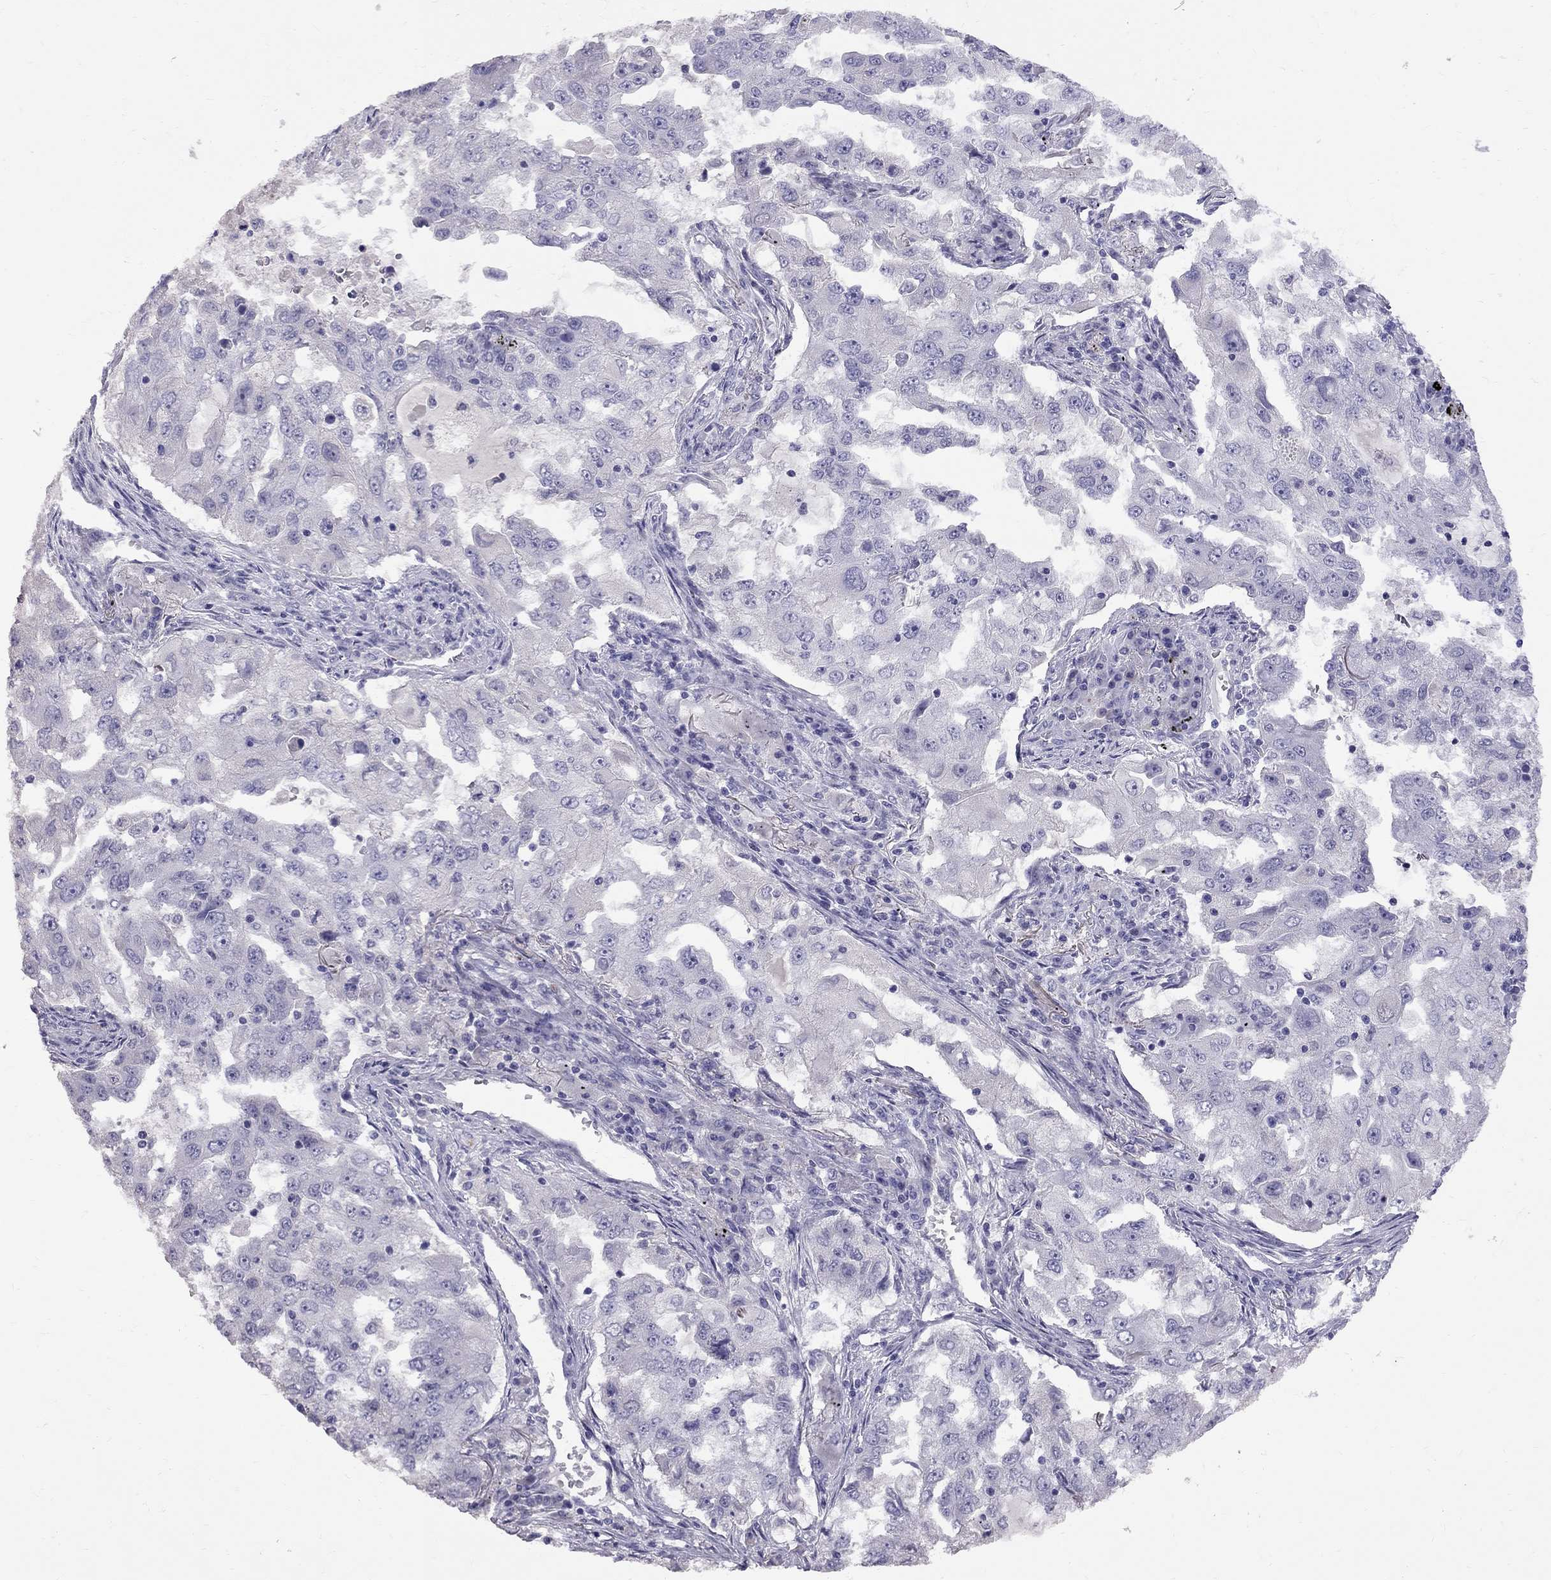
{"staining": {"intensity": "negative", "quantity": "none", "location": "none"}, "tissue": "lung cancer", "cell_type": "Tumor cells", "image_type": "cancer", "snomed": [{"axis": "morphology", "description": "Adenocarcinoma, NOS"}, {"axis": "topography", "description": "Lung"}], "caption": "Tumor cells show no significant expression in lung adenocarcinoma.", "gene": "CFAP91", "patient": {"sex": "female", "age": 61}}